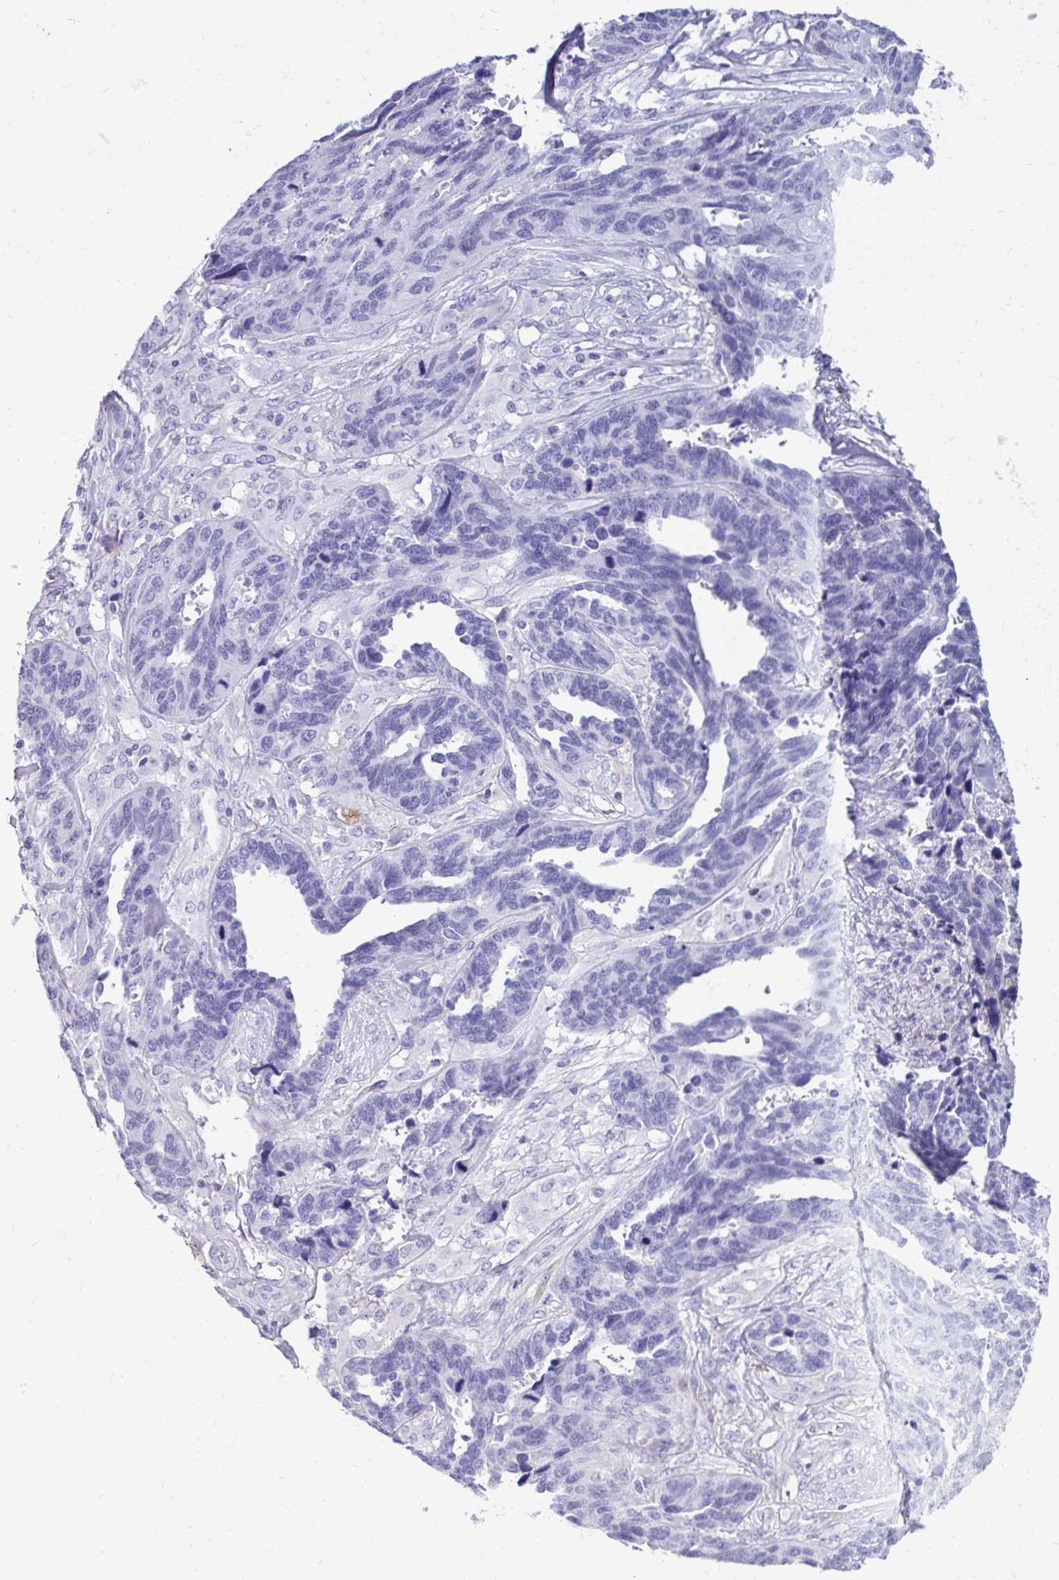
{"staining": {"intensity": "negative", "quantity": "none", "location": "none"}, "tissue": "ovarian cancer", "cell_type": "Tumor cells", "image_type": "cancer", "snomed": [{"axis": "morphology", "description": "Cystadenocarcinoma, serous, NOS"}, {"axis": "topography", "description": "Ovary"}], "caption": "Histopathology image shows no protein expression in tumor cells of serous cystadenocarcinoma (ovarian) tissue.", "gene": "SMIM9", "patient": {"sex": "female", "age": 64}}